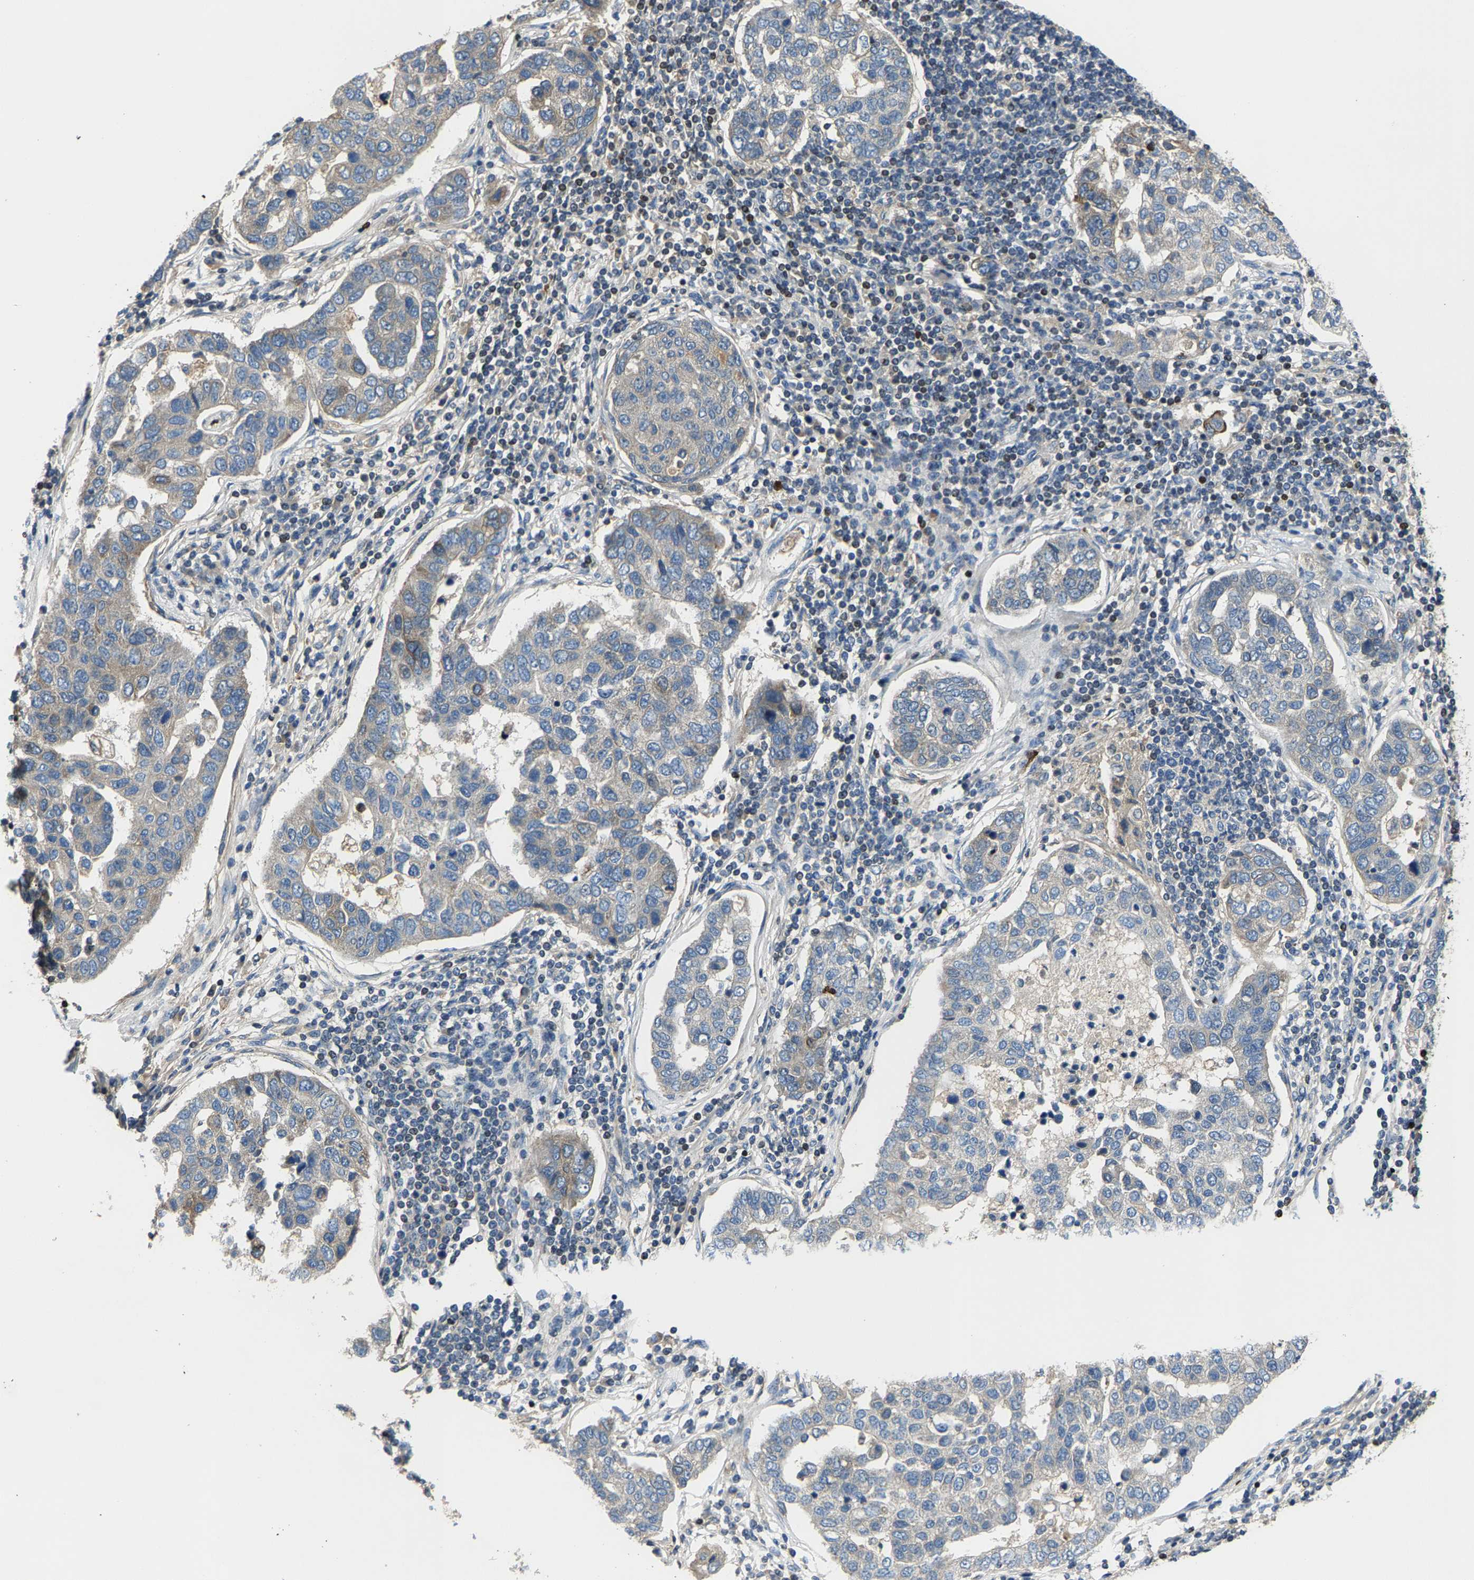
{"staining": {"intensity": "negative", "quantity": "none", "location": "none"}, "tissue": "pancreatic cancer", "cell_type": "Tumor cells", "image_type": "cancer", "snomed": [{"axis": "morphology", "description": "Adenocarcinoma, NOS"}, {"axis": "topography", "description": "Pancreas"}], "caption": "Tumor cells are negative for protein expression in human adenocarcinoma (pancreatic).", "gene": "AGBL3", "patient": {"sex": "female", "age": 61}}